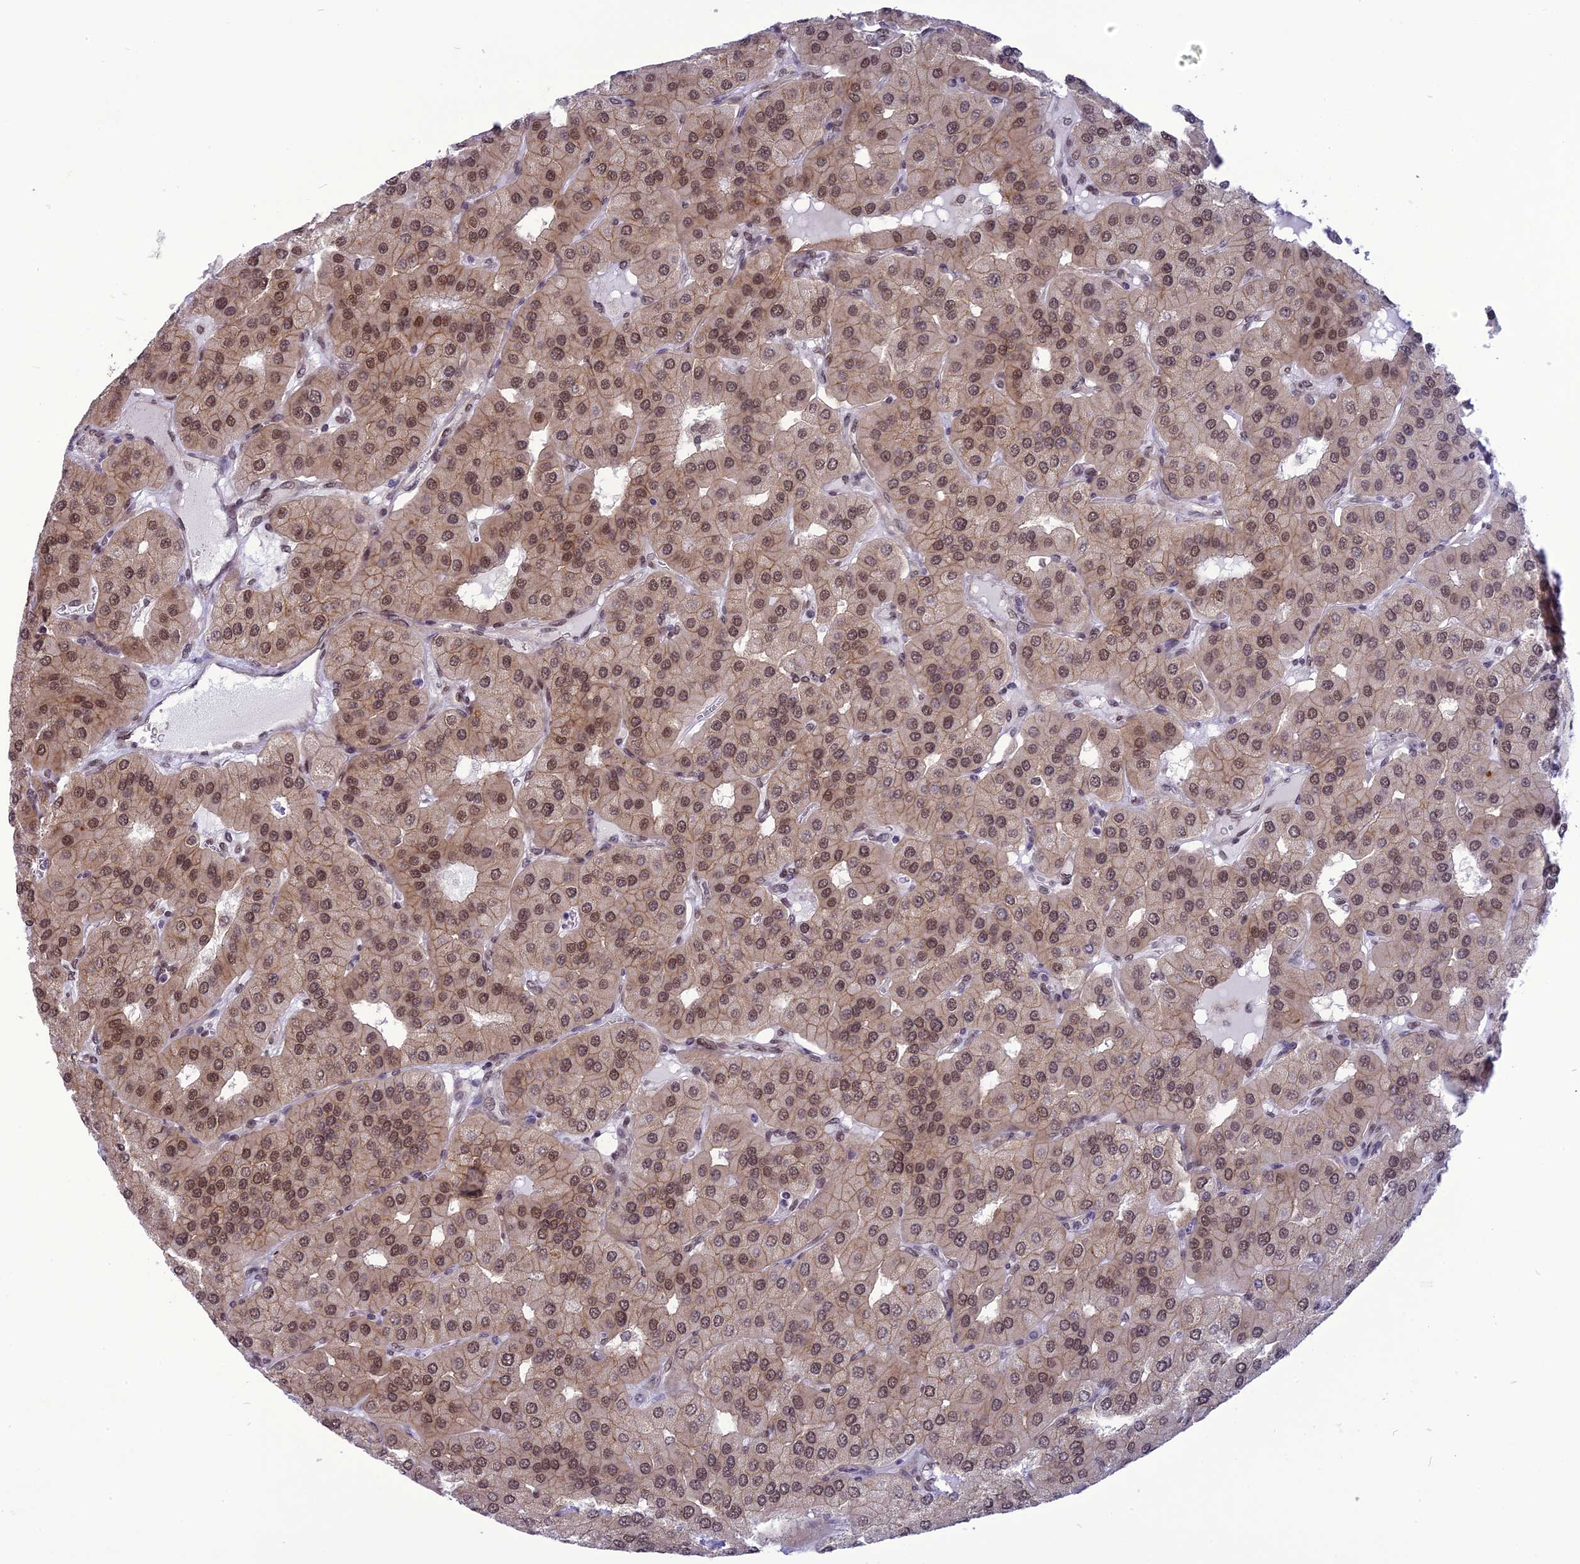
{"staining": {"intensity": "moderate", "quantity": ">75%", "location": "cytoplasmic/membranous,nuclear"}, "tissue": "parathyroid gland", "cell_type": "Glandular cells", "image_type": "normal", "snomed": [{"axis": "morphology", "description": "Normal tissue, NOS"}, {"axis": "morphology", "description": "Adenoma, NOS"}, {"axis": "topography", "description": "Parathyroid gland"}], "caption": "Protein staining exhibits moderate cytoplasmic/membranous,nuclear positivity in about >75% of glandular cells in benign parathyroid gland. The protein of interest is shown in brown color, while the nuclei are stained blue.", "gene": "RTRAF", "patient": {"sex": "female", "age": 86}}